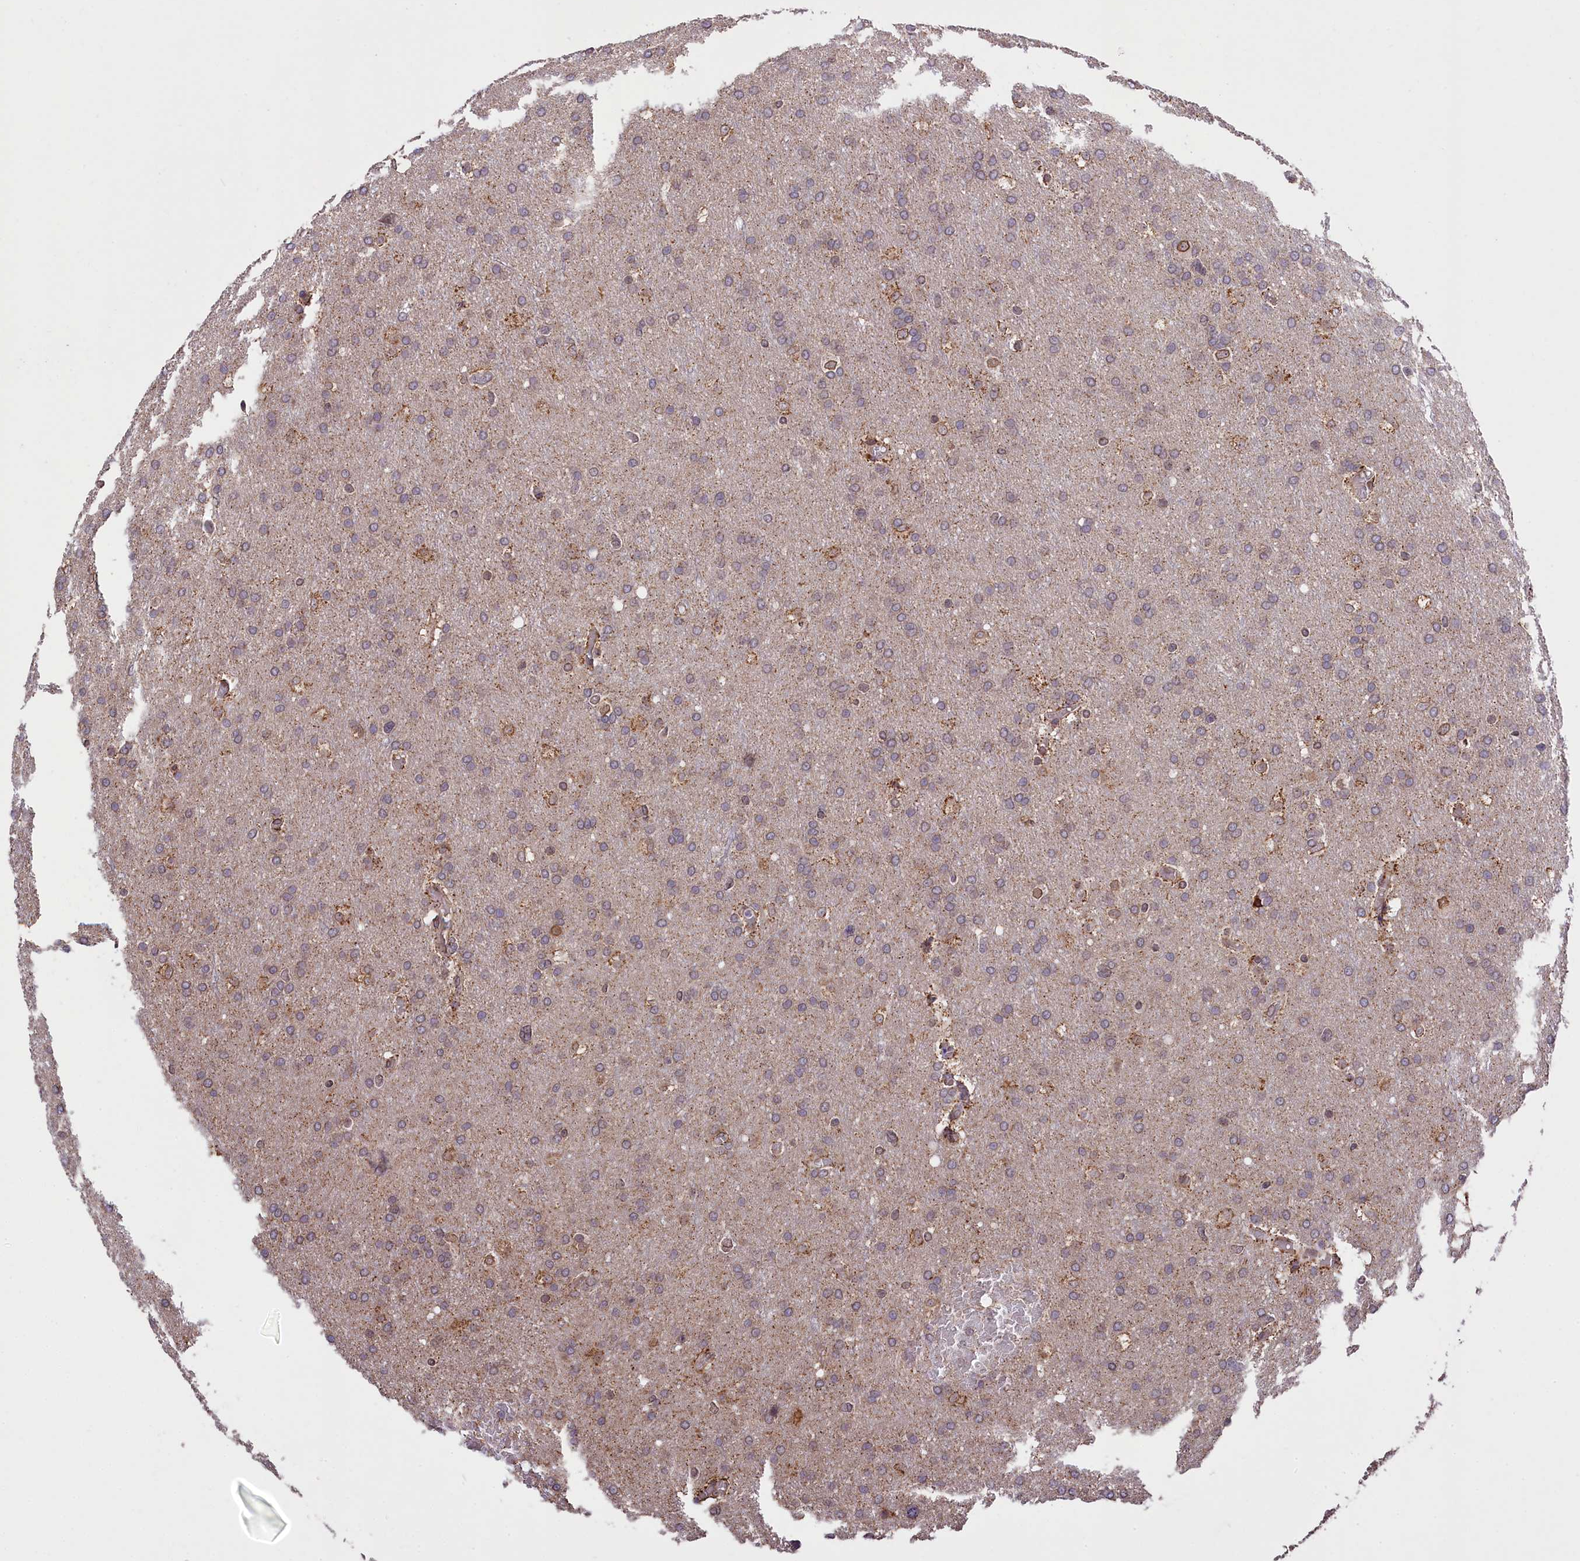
{"staining": {"intensity": "weak", "quantity": "25%-75%", "location": "cytoplasmic/membranous"}, "tissue": "glioma", "cell_type": "Tumor cells", "image_type": "cancer", "snomed": [{"axis": "morphology", "description": "Glioma, malignant, High grade"}, {"axis": "topography", "description": "Cerebral cortex"}], "caption": "Glioma tissue displays weak cytoplasmic/membranous staining in approximately 25%-75% of tumor cells", "gene": "ZNF480", "patient": {"sex": "female", "age": 36}}